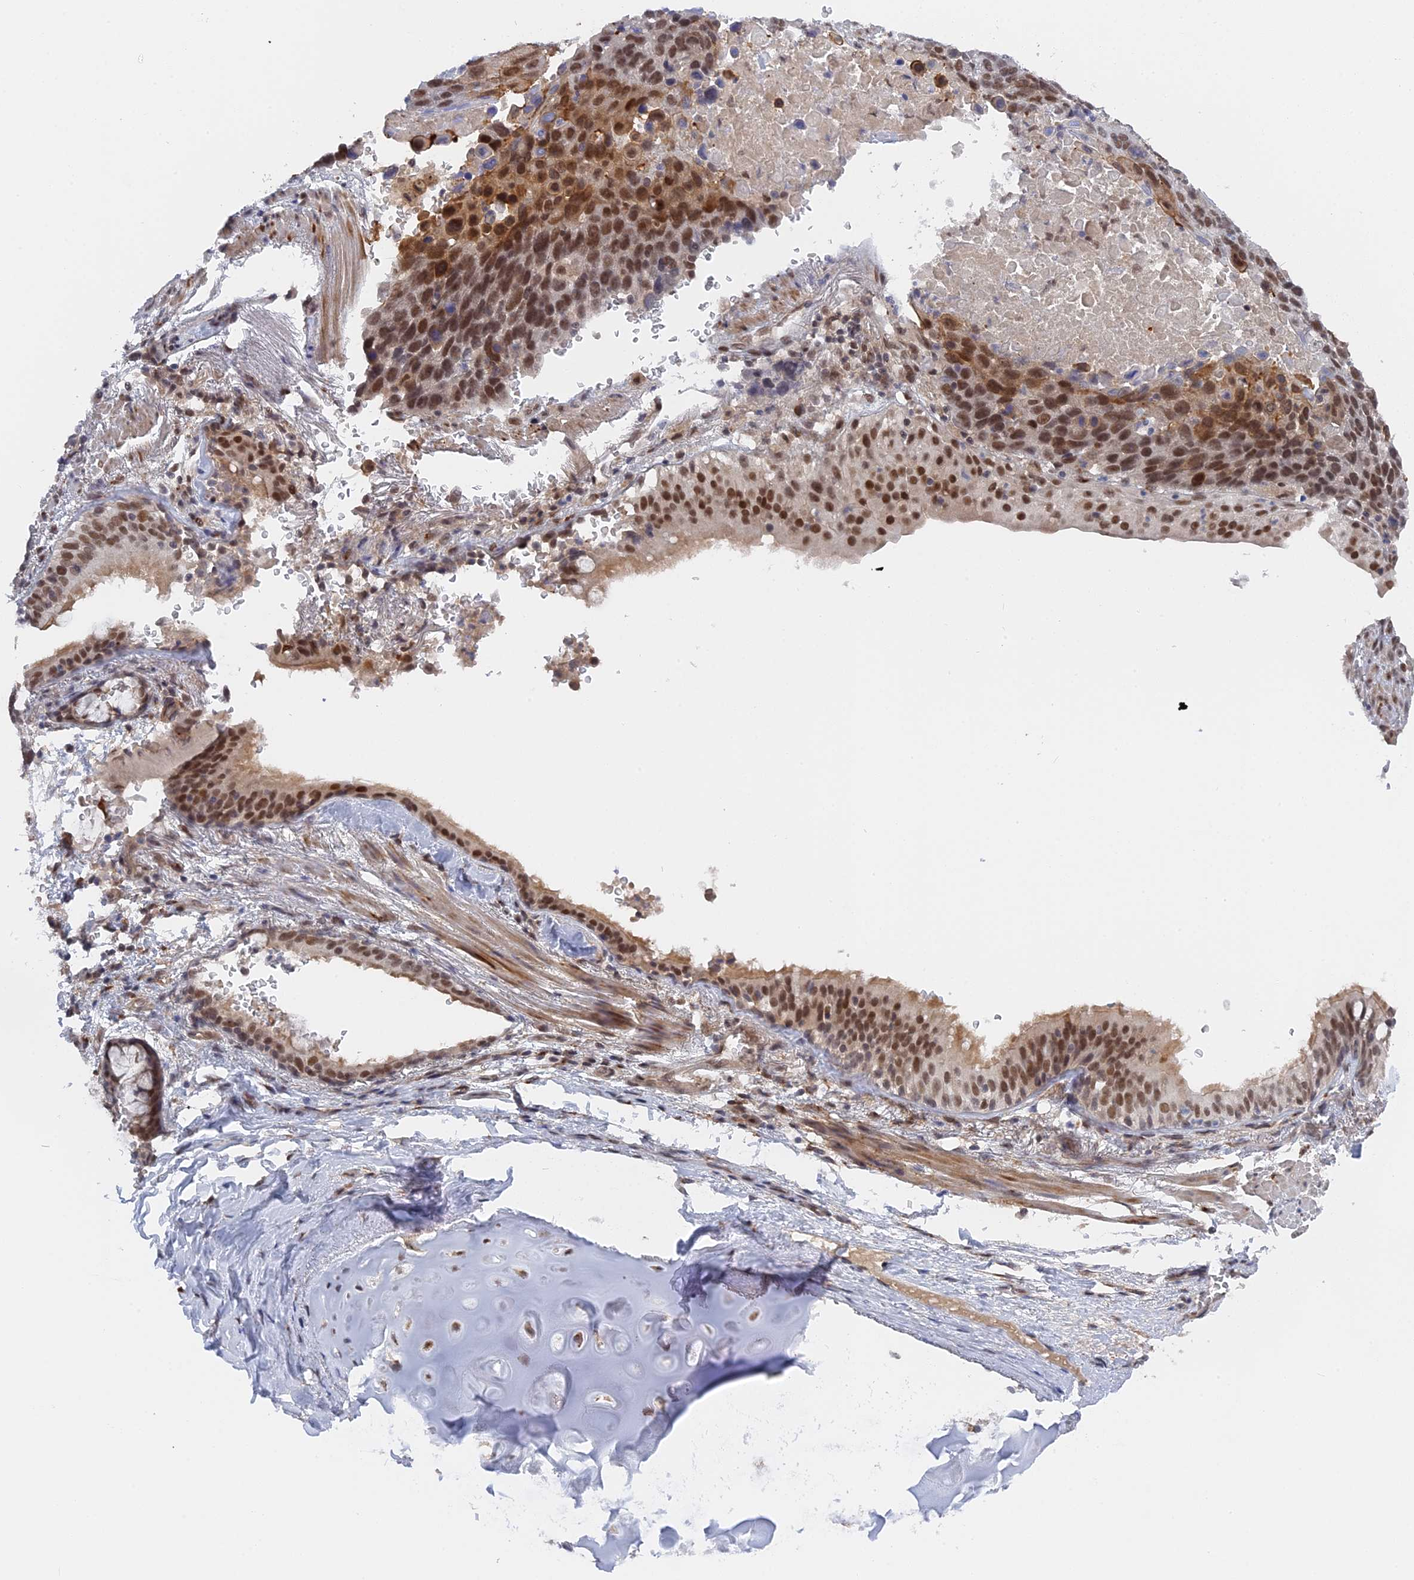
{"staining": {"intensity": "moderate", "quantity": ">75%", "location": "nuclear"}, "tissue": "lung cancer", "cell_type": "Tumor cells", "image_type": "cancer", "snomed": [{"axis": "morphology", "description": "Squamous cell carcinoma, NOS"}, {"axis": "topography", "description": "Lung"}], "caption": "Human squamous cell carcinoma (lung) stained for a protein (brown) demonstrates moderate nuclear positive positivity in about >75% of tumor cells.", "gene": "CCDC85A", "patient": {"sex": "male", "age": 66}}